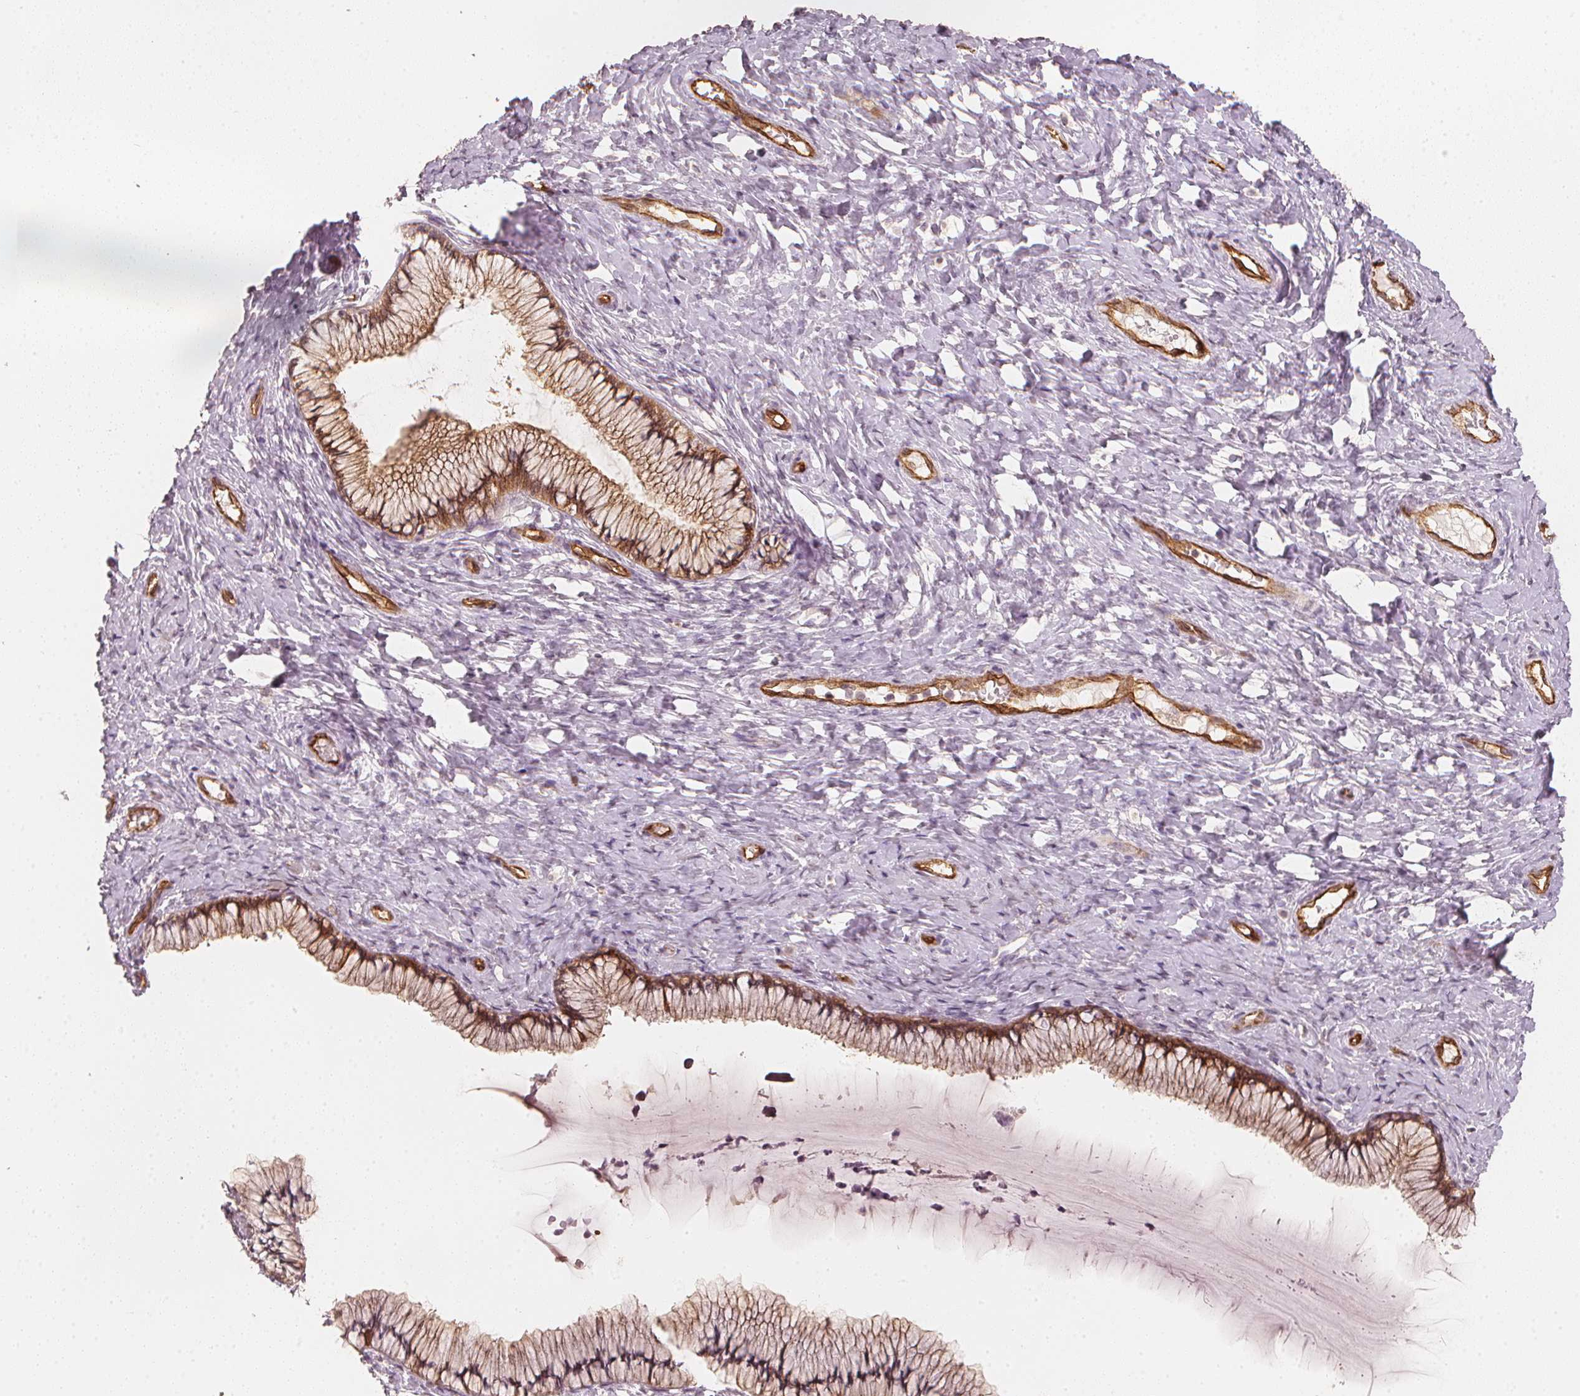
{"staining": {"intensity": "moderate", "quantity": "25%-75%", "location": "cytoplasmic/membranous"}, "tissue": "cervix", "cell_type": "Glandular cells", "image_type": "normal", "snomed": [{"axis": "morphology", "description": "Normal tissue, NOS"}, {"axis": "topography", "description": "Cervix"}], "caption": "A brown stain highlights moderate cytoplasmic/membranous staining of a protein in glandular cells of unremarkable cervix.", "gene": "CIB1", "patient": {"sex": "female", "age": 37}}